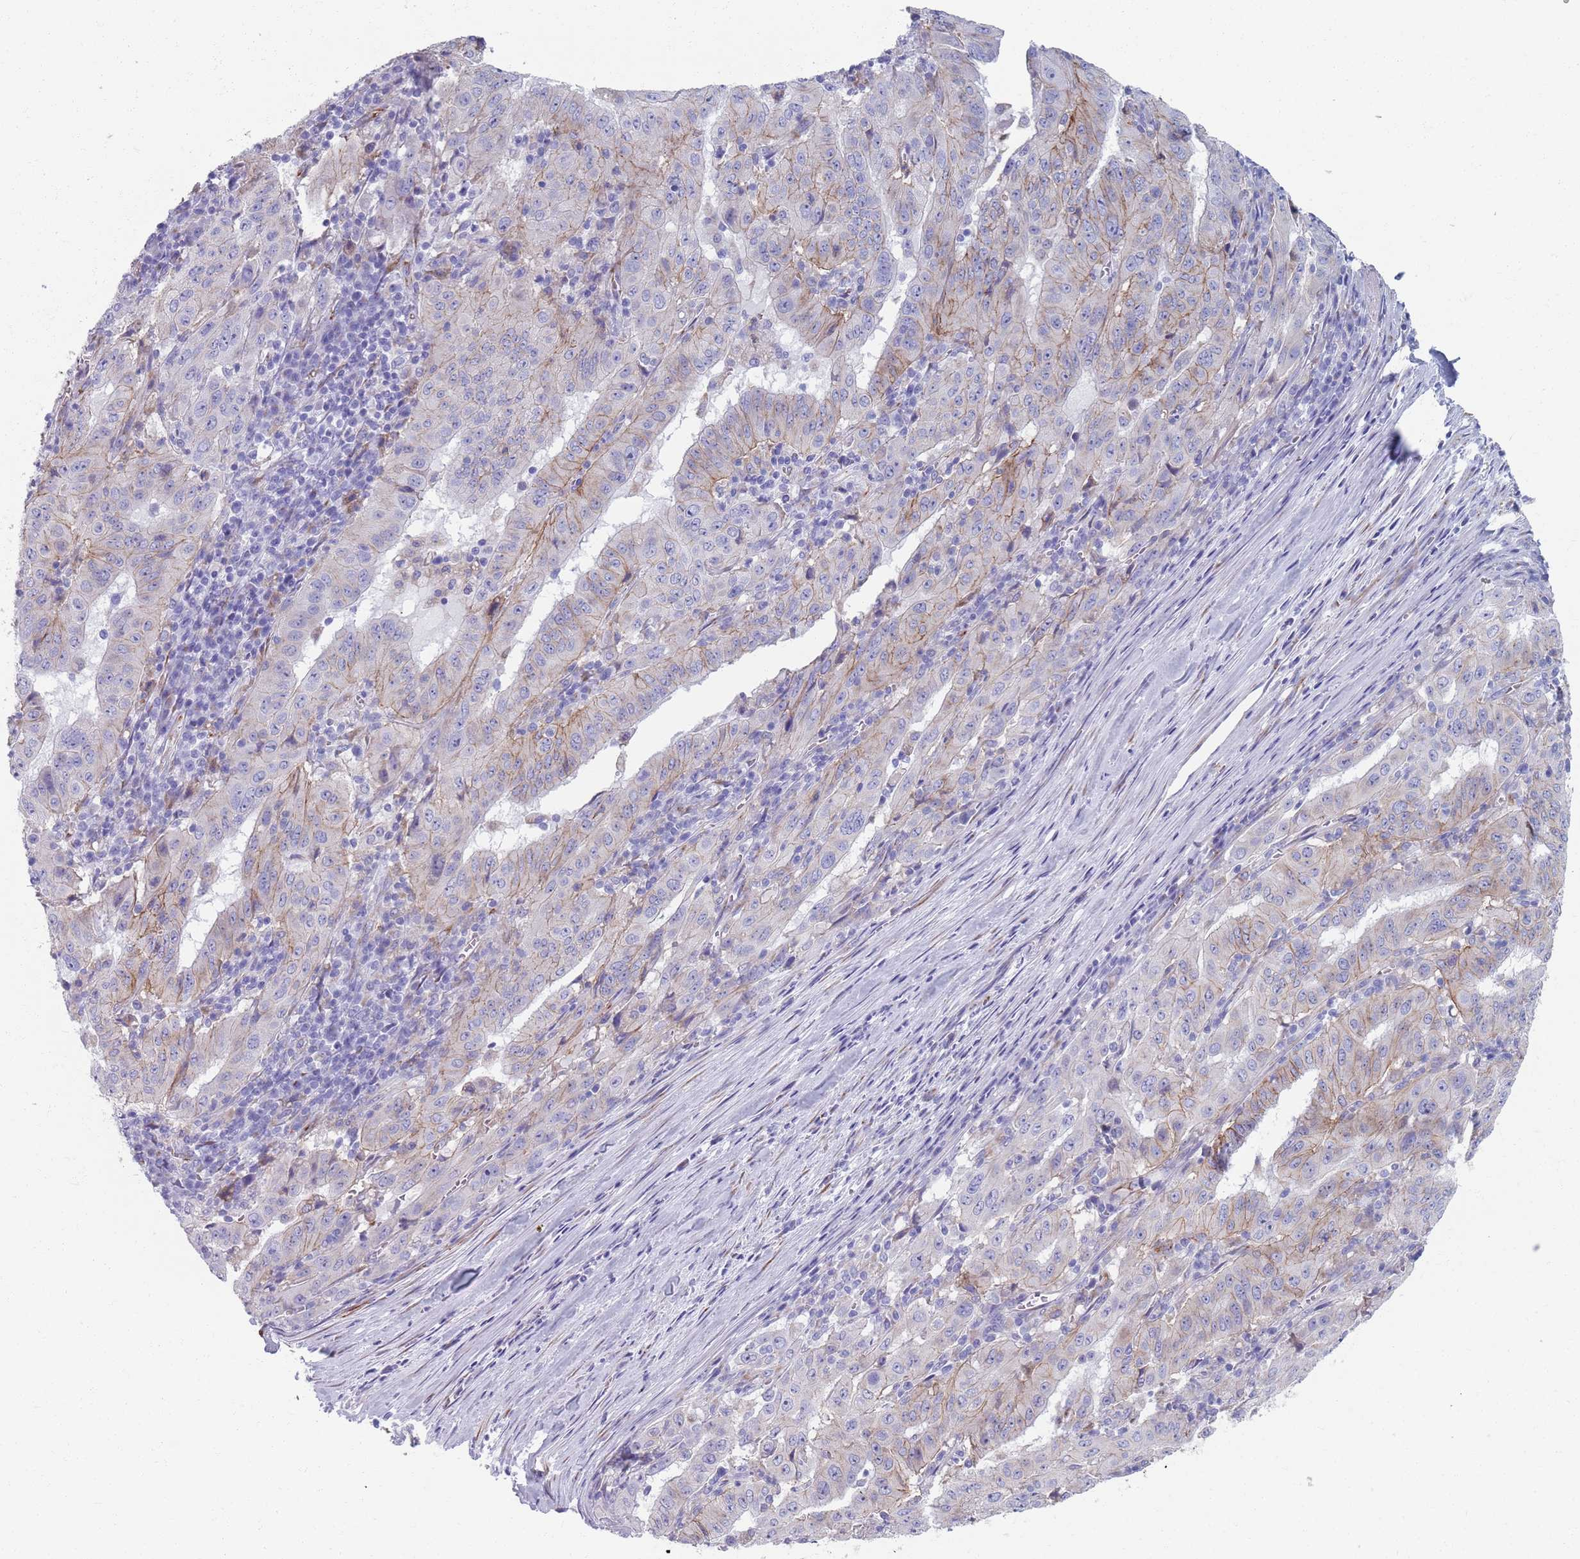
{"staining": {"intensity": "weak", "quantity": "25%-75%", "location": "cytoplasmic/membranous"}, "tissue": "pancreatic cancer", "cell_type": "Tumor cells", "image_type": "cancer", "snomed": [{"axis": "morphology", "description": "Adenocarcinoma, NOS"}, {"axis": "topography", "description": "Pancreas"}], "caption": "Immunohistochemistry (IHC) (DAB) staining of human pancreatic cancer (adenocarcinoma) demonstrates weak cytoplasmic/membranous protein positivity in about 25%-75% of tumor cells.", "gene": "PLOD1", "patient": {"sex": "male", "age": 63}}